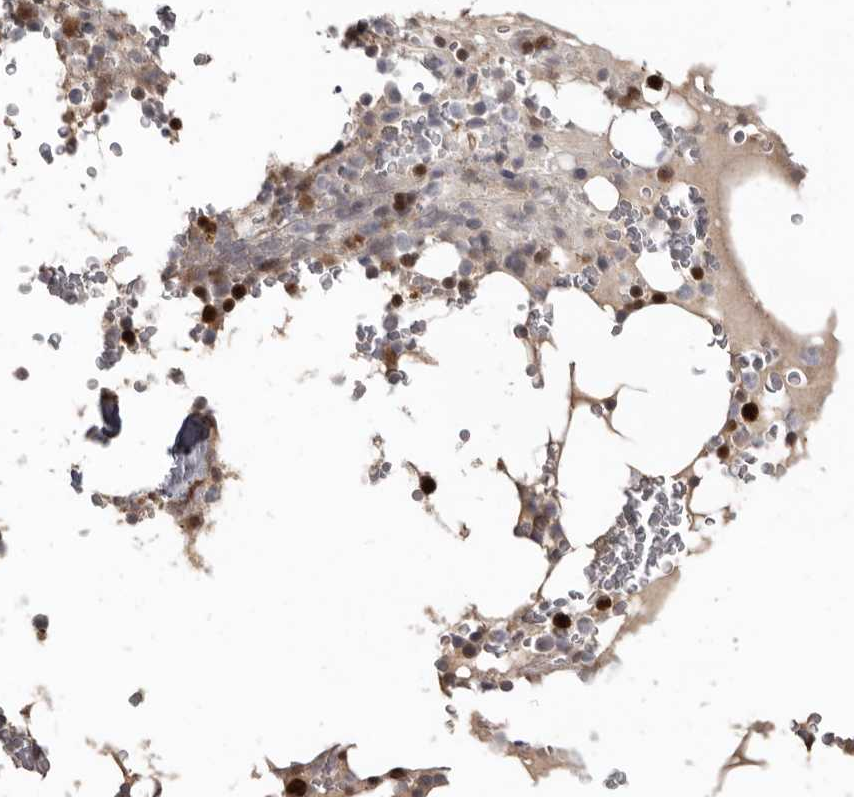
{"staining": {"intensity": "strong", "quantity": "25%-75%", "location": "nuclear"}, "tissue": "bone marrow", "cell_type": "Hematopoietic cells", "image_type": "normal", "snomed": [{"axis": "morphology", "description": "Normal tissue, NOS"}, {"axis": "topography", "description": "Bone marrow"}], "caption": "Immunohistochemistry (DAB) staining of unremarkable human bone marrow demonstrates strong nuclear protein positivity in approximately 25%-75% of hematopoietic cells.", "gene": "CDCA8", "patient": {"sex": "male", "age": 58}}